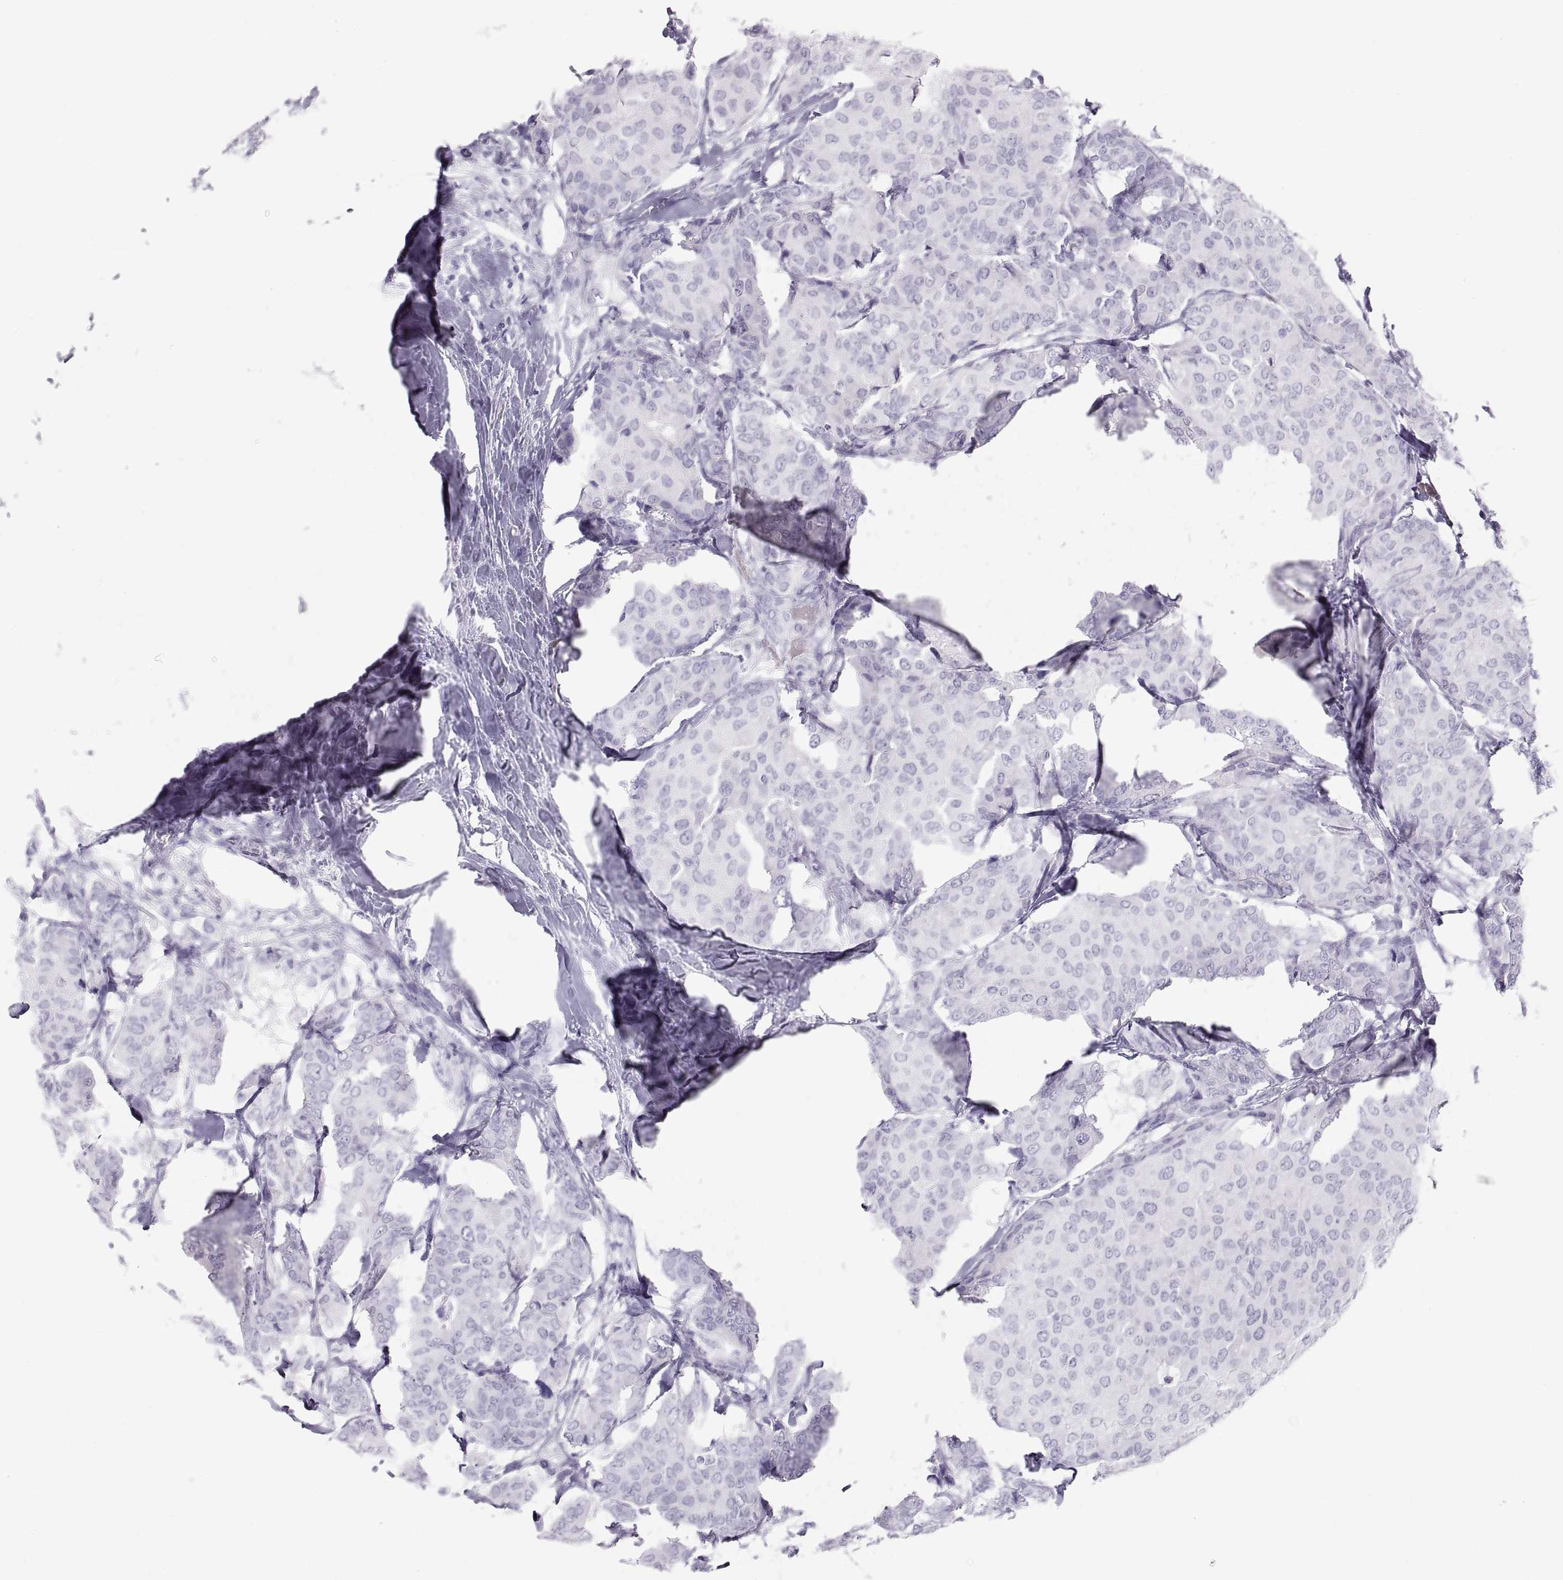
{"staining": {"intensity": "negative", "quantity": "none", "location": "none"}, "tissue": "breast cancer", "cell_type": "Tumor cells", "image_type": "cancer", "snomed": [{"axis": "morphology", "description": "Duct carcinoma"}, {"axis": "topography", "description": "Breast"}], "caption": "There is no significant positivity in tumor cells of breast cancer (infiltrating ductal carcinoma). The staining is performed using DAB brown chromogen with nuclei counter-stained in using hematoxylin.", "gene": "SEMG1", "patient": {"sex": "female", "age": 75}}